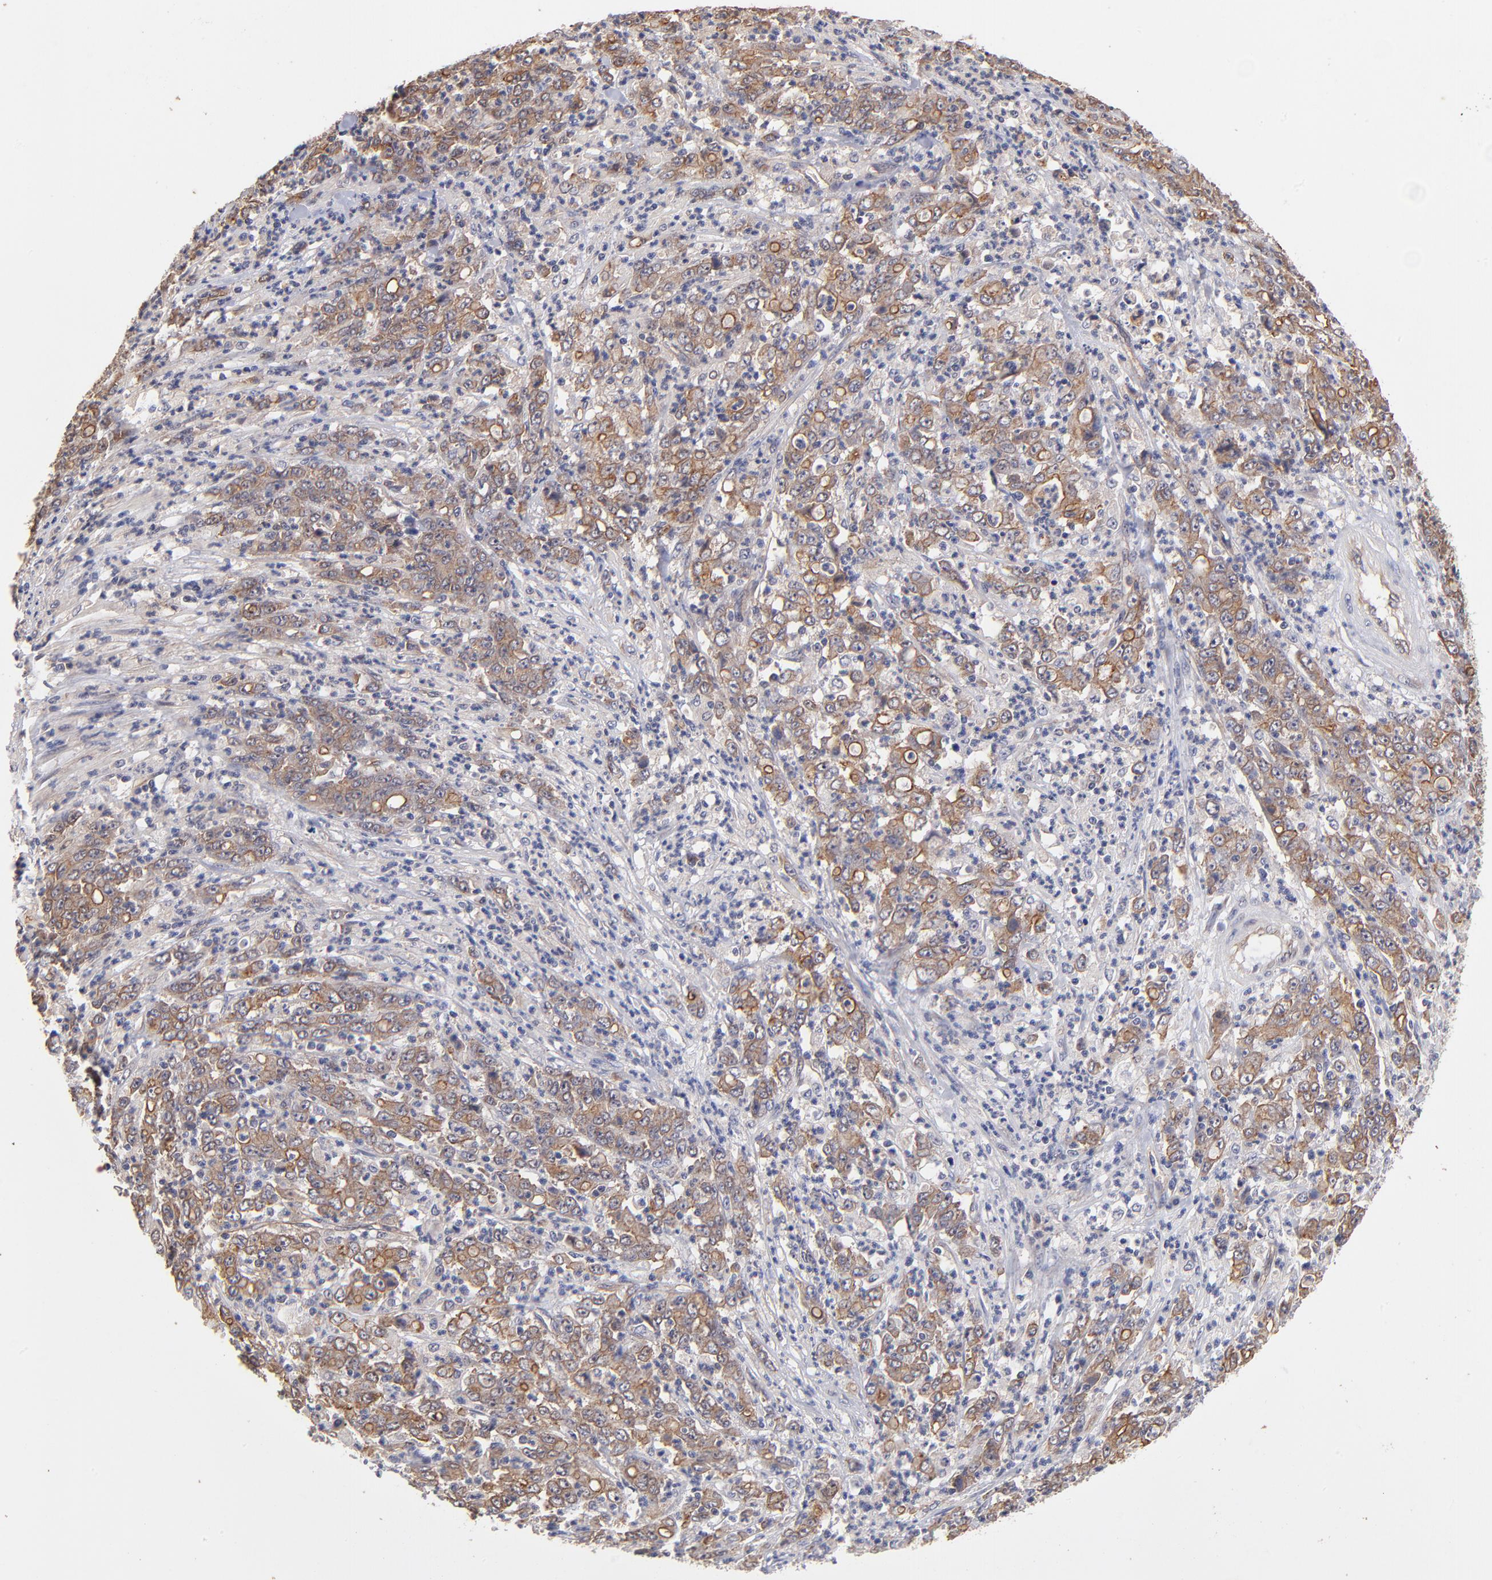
{"staining": {"intensity": "moderate", "quantity": ">75%", "location": "cytoplasmic/membranous"}, "tissue": "stomach cancer", "cell_type": "Tumor cells", "image_type": "cancer", "snomed": [{"axis": "morphology", "description": "Adenocarcinoma, NOS"}, {"axis": "topography", "description": "Stomach, lower"}], "caption": "A medium amount of moderate cytoplasmic/membranous positivity is appreciated in about >75% of tumor cells in stomach cancer (adenocarcinoma) tissue.", "gene": "STAP2", "patient": {"sex": "female", "age": 71}}